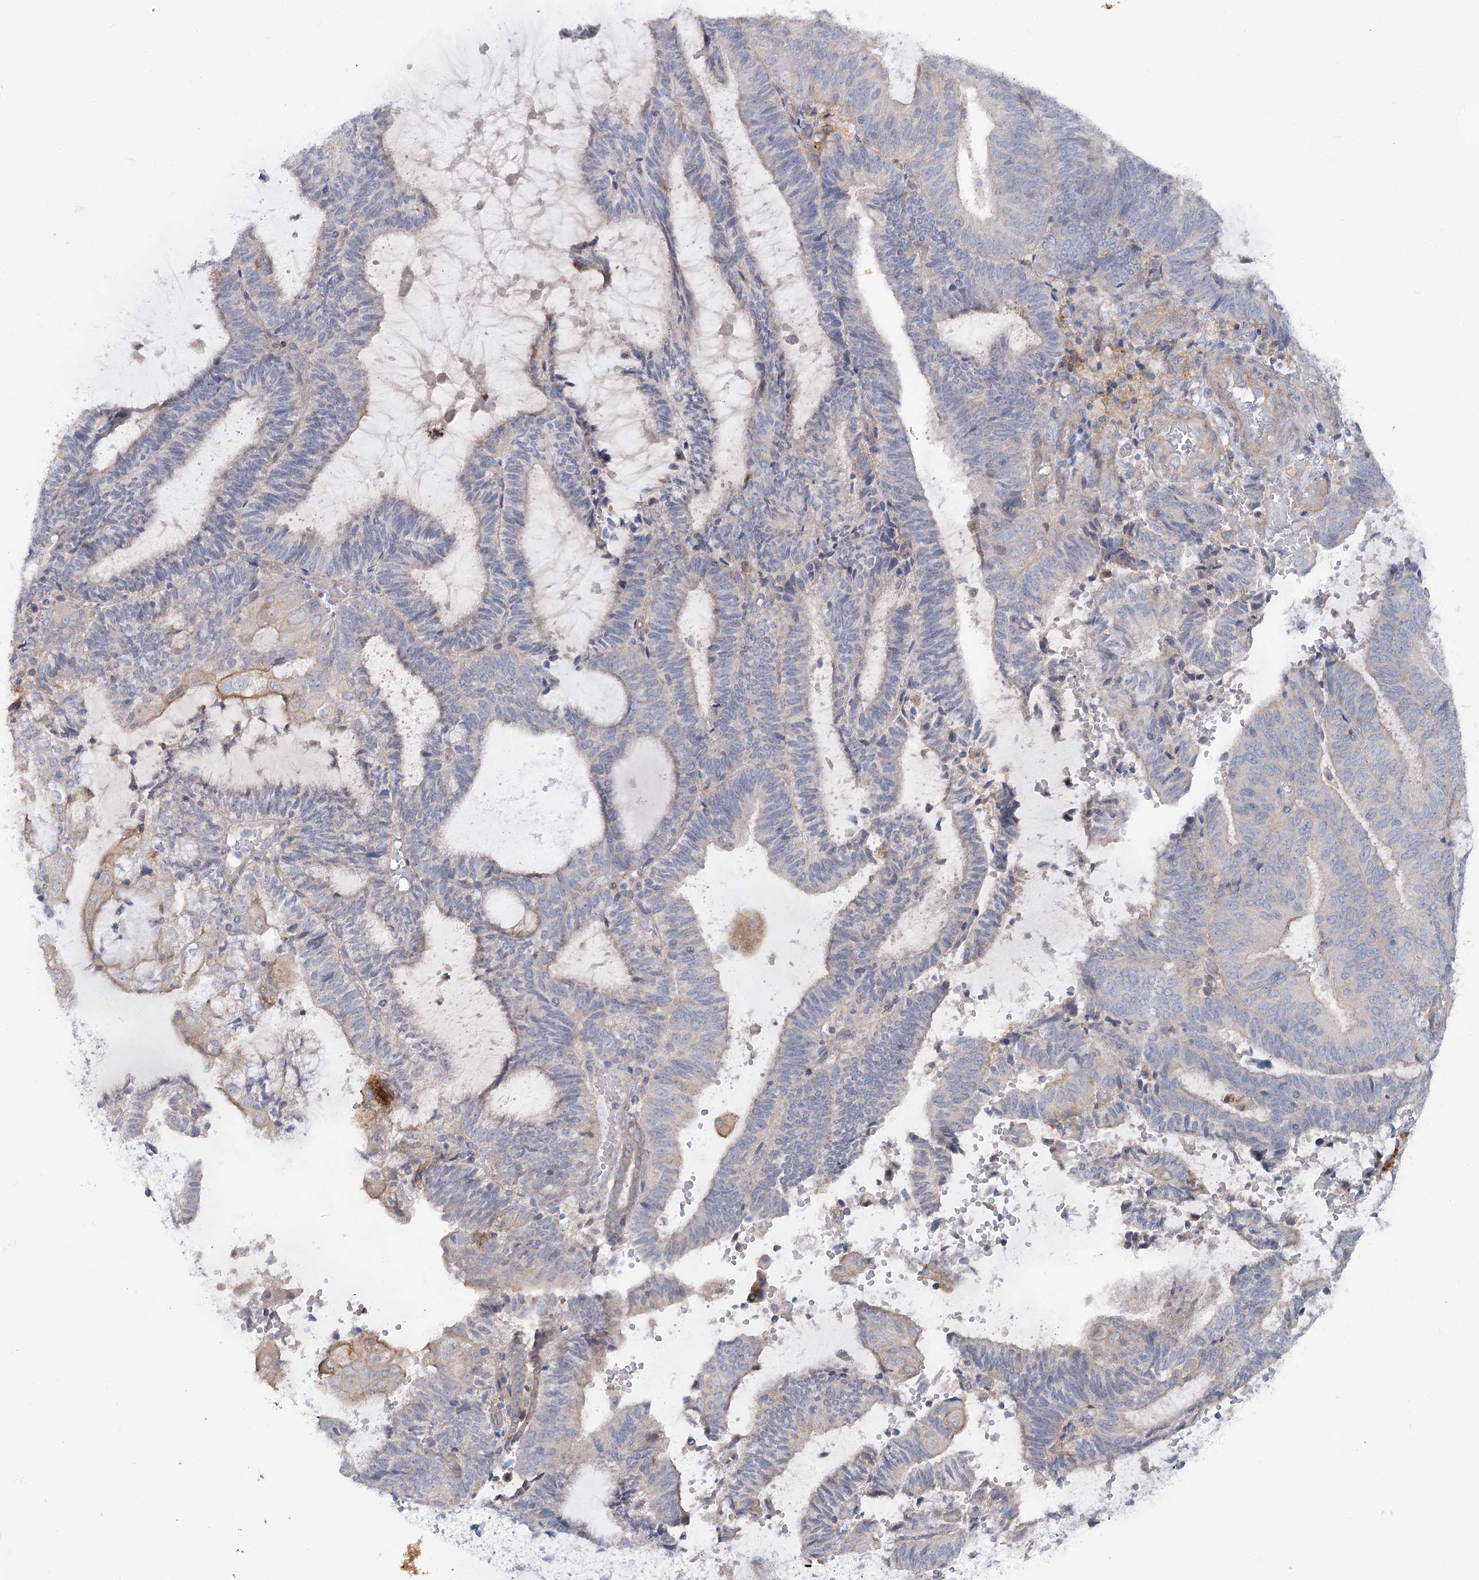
{"staining": {"intensity": "negative", "quantity": "none", "location": "none"}, "tissue": "endometrial cancer", "cell_type": "Tumor cells", "image_type": "cancer", "snomed": [{"axis": "morphology", "description": "Adenocarcinoma, NOS"}, {"axis": "topography", "description": "Endometrium"}], "caption": "This is an immunohistochemistry (IHC) photomicrograph of human endometrial adenocarcinoma. There is no staining in tumor cells.", "gene": "SCN11A", "patient": {"sex": "female", "age": 81}}